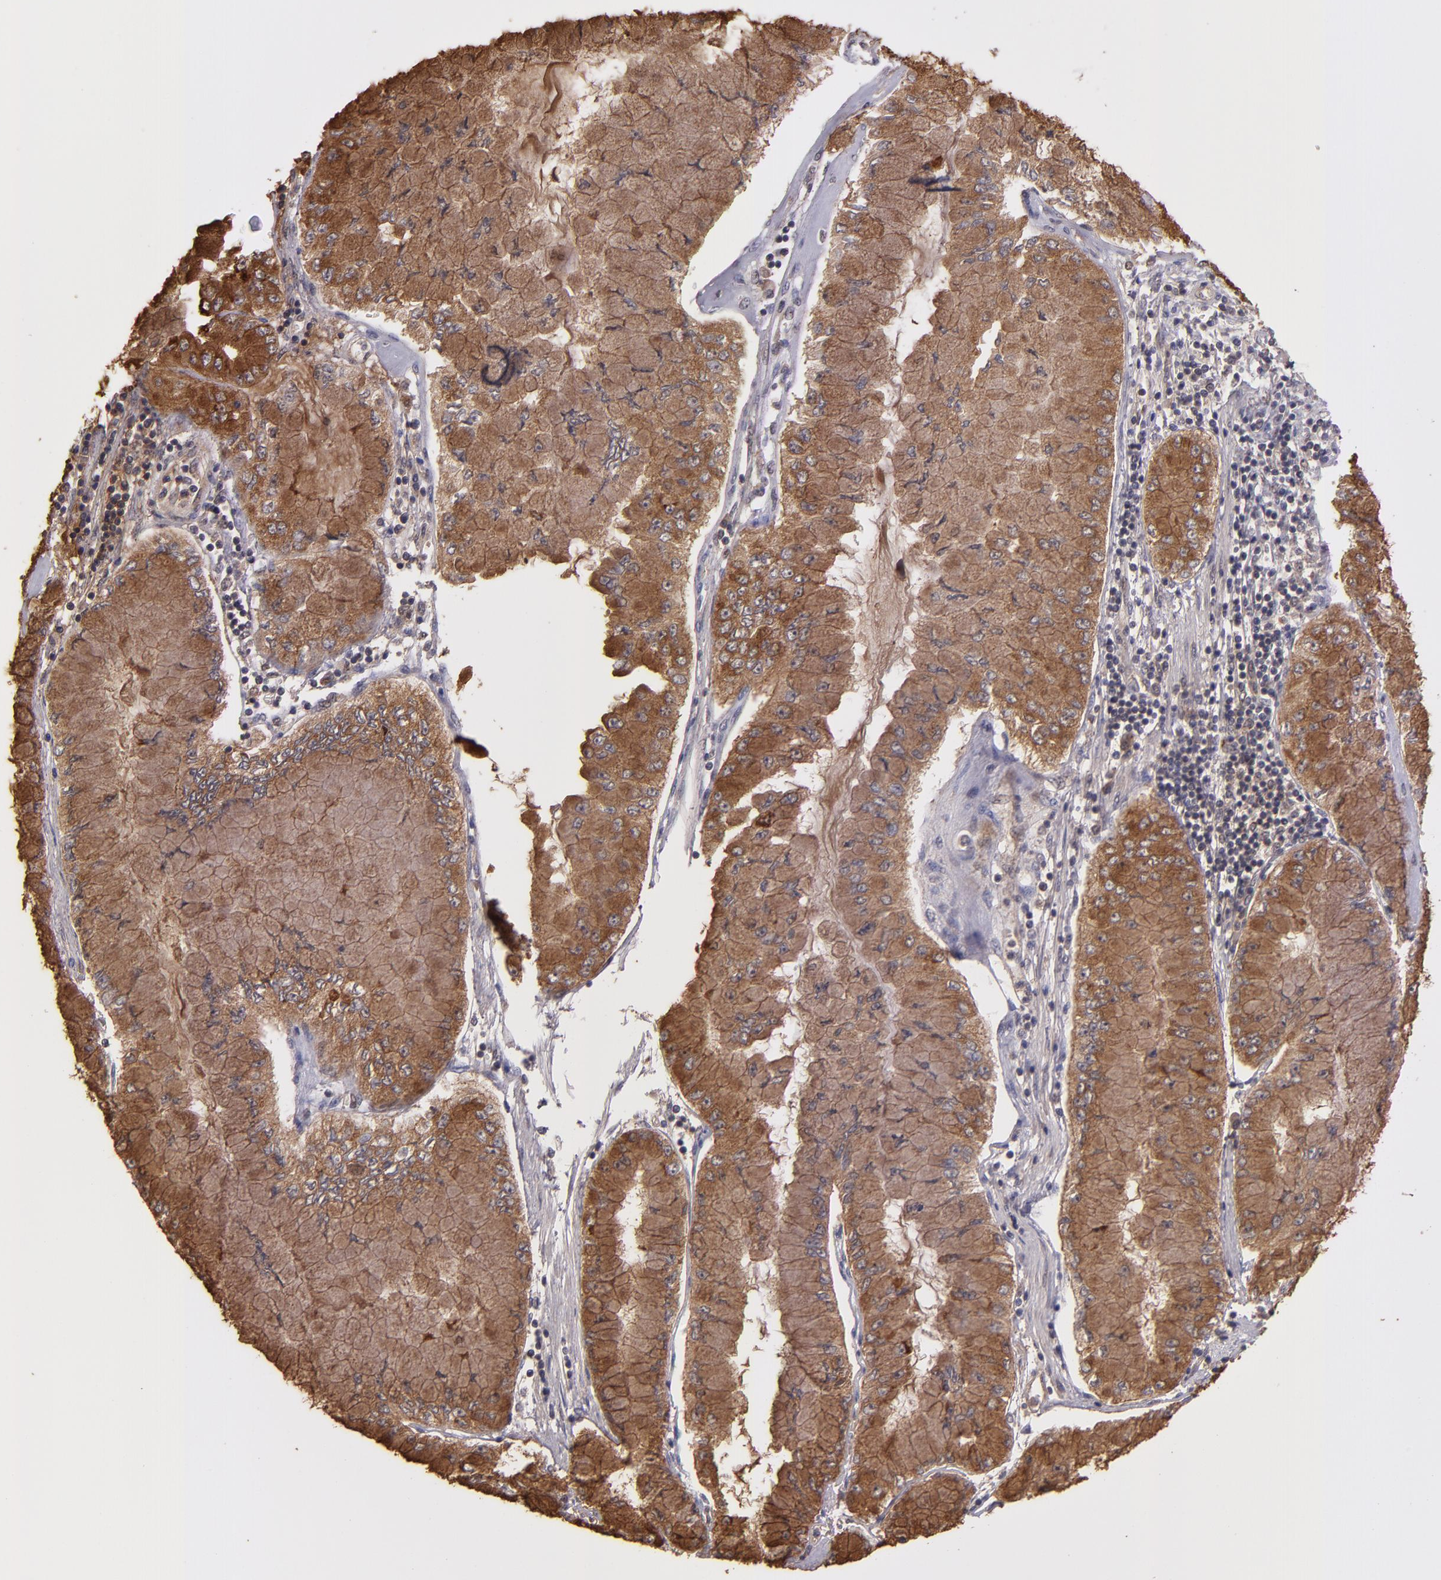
{"staining": {"intensity": "moderate", "quantity": ">75%", "location": "cytoplasmic/membranous"}, "tissue": "liver cancer", "cell_type": "Tumor cells", "image_type": "cancer", "snomed": [{"axis": "morphology", "description": "Cholangiocarcinoma"}, {"axis": "topography", "description": "Liver"}], "caption": "Immunohistochemical staining of human liver cancer (cholangiocarcinoma) reveals medium levels of moderate cytoplasmic/membranous protein staining in approximately >75% of tumor cells.", "gene": "FTSJ1", "patient": {"sex": "female", "age": 79}}